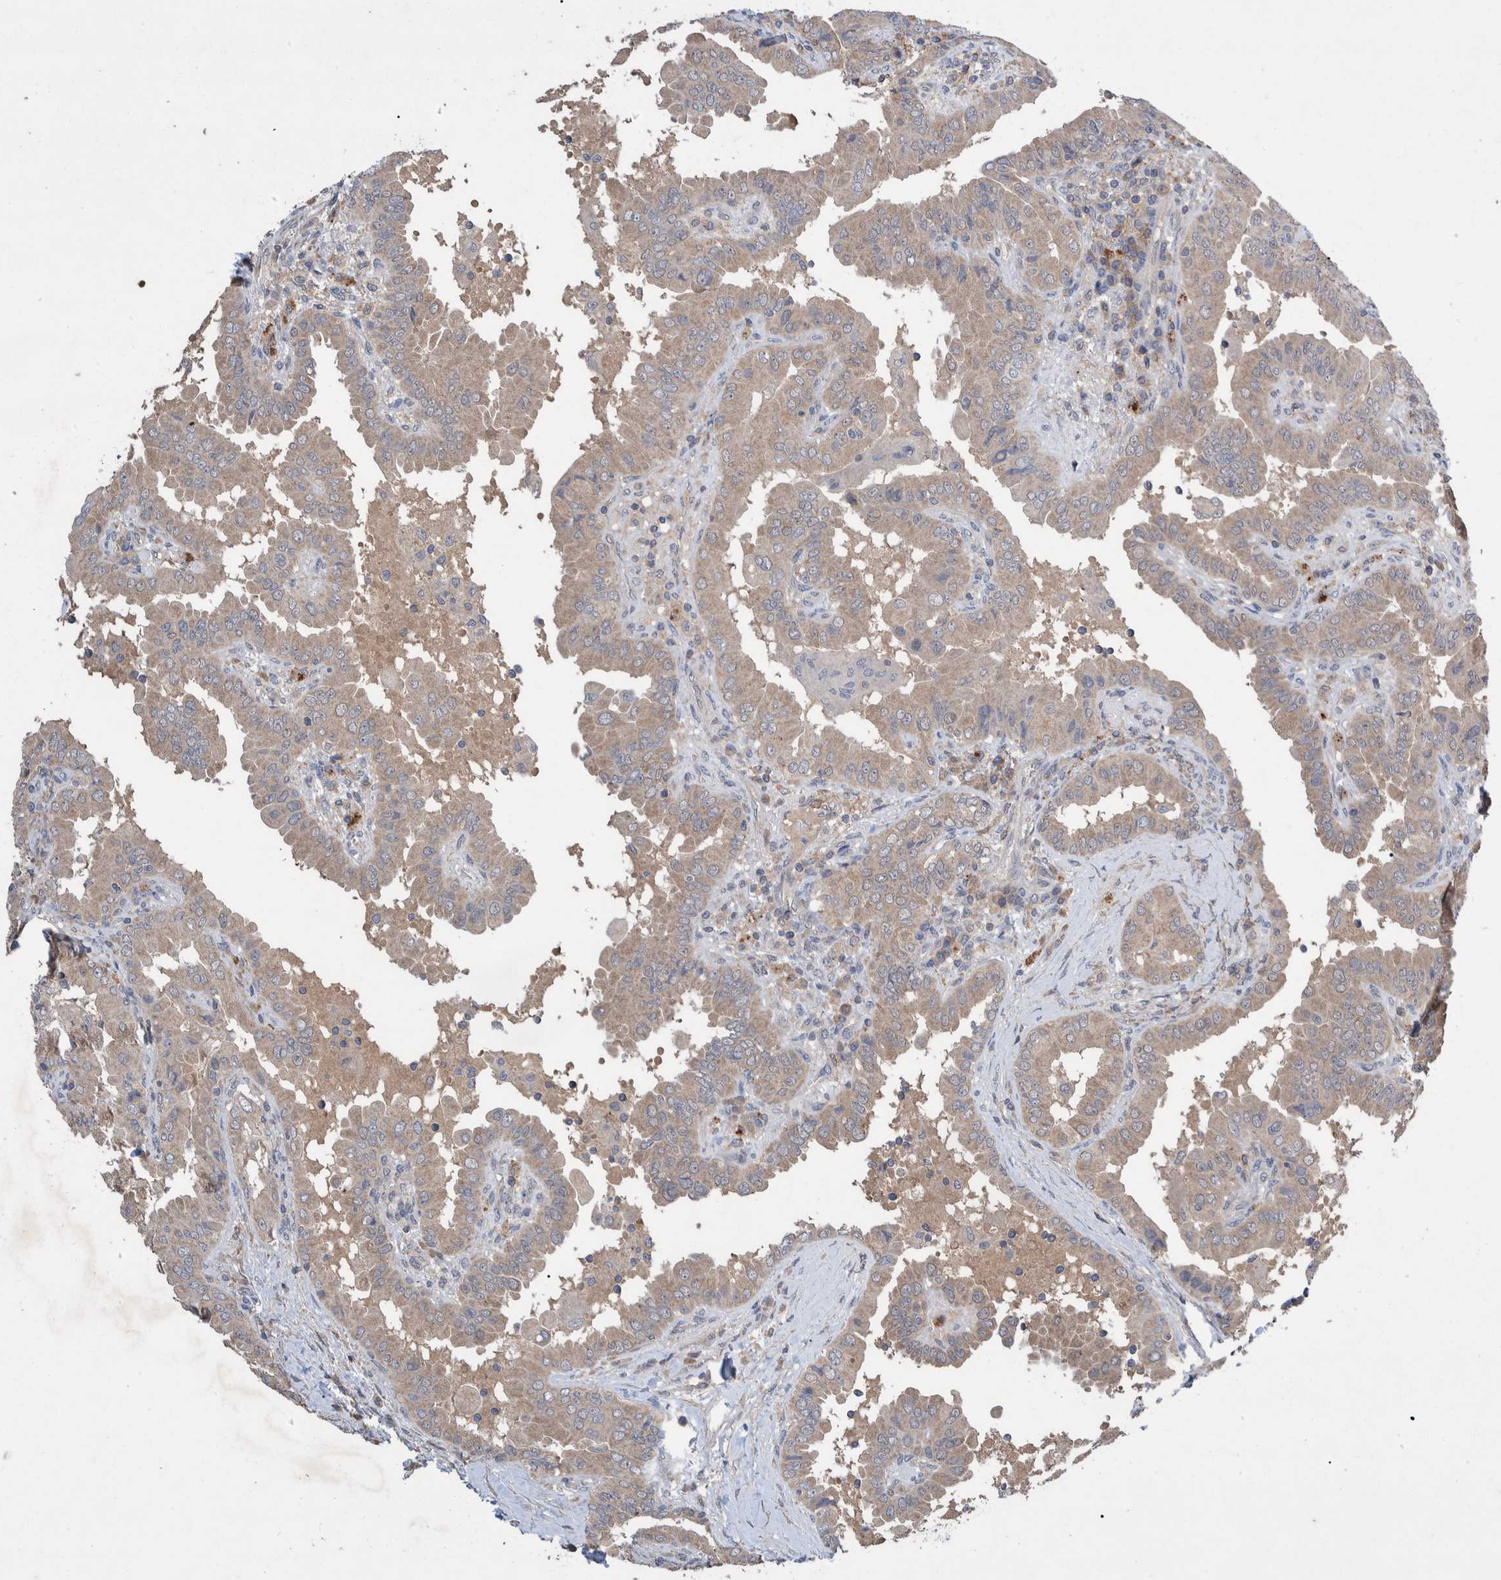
{"staining": {"intensity": "weak", "quantity": ">75%", "location": "cytoplasmic/membranous"}, "tissue": "thyroid cancer", "cell_type": "Tumor cells", "image_type": "cancer", "snomed": [{"axis": "morphology", "description": "Papillary adenocarcinoma, NOS"}, {"axis": "topography", "description": "Thyroid gland"}], "caption": "Papillary adenocarcinoma (thyroid) stained with a protein marker shows weak staining in tumor cells.", "gene": "PLPBP", "patient": {"sex": "male", "age": 33}}